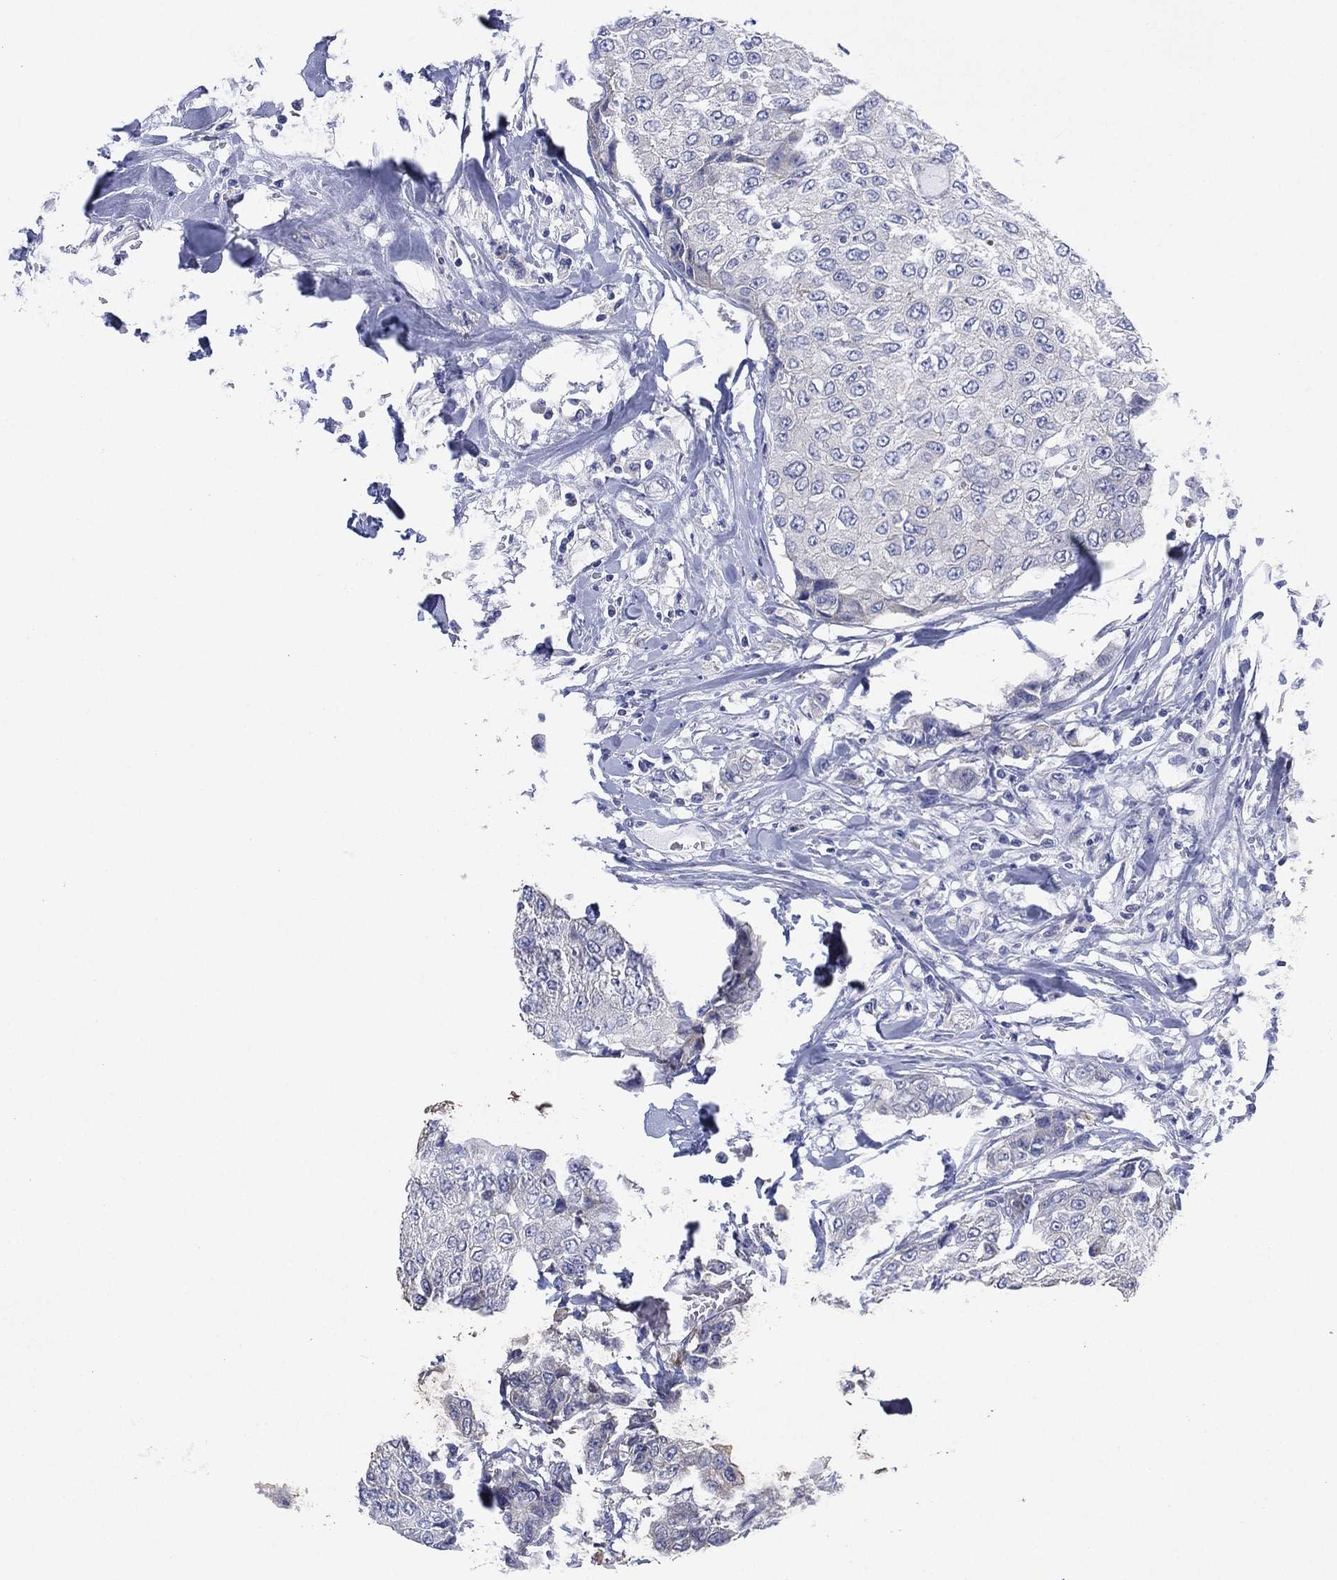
{"staining": {"intensity": "negative", "quantity": "none", "location": "none"}, "tissue": "breast cancer", "cell_type": "Tumor cells", "image_type": "cancer", "snomed": [{"axis": "morphology", "description": "Duct carcinoma"}, {"axis": "topography", "description": "Breast"}], "caption": "IHC image of intraductal carcinoma (breast) stained for a protein (brown), which reveals no expression in tumor cells.", "gene": "CHRNA3", "patient": {"sex": "female", "age": 27}}